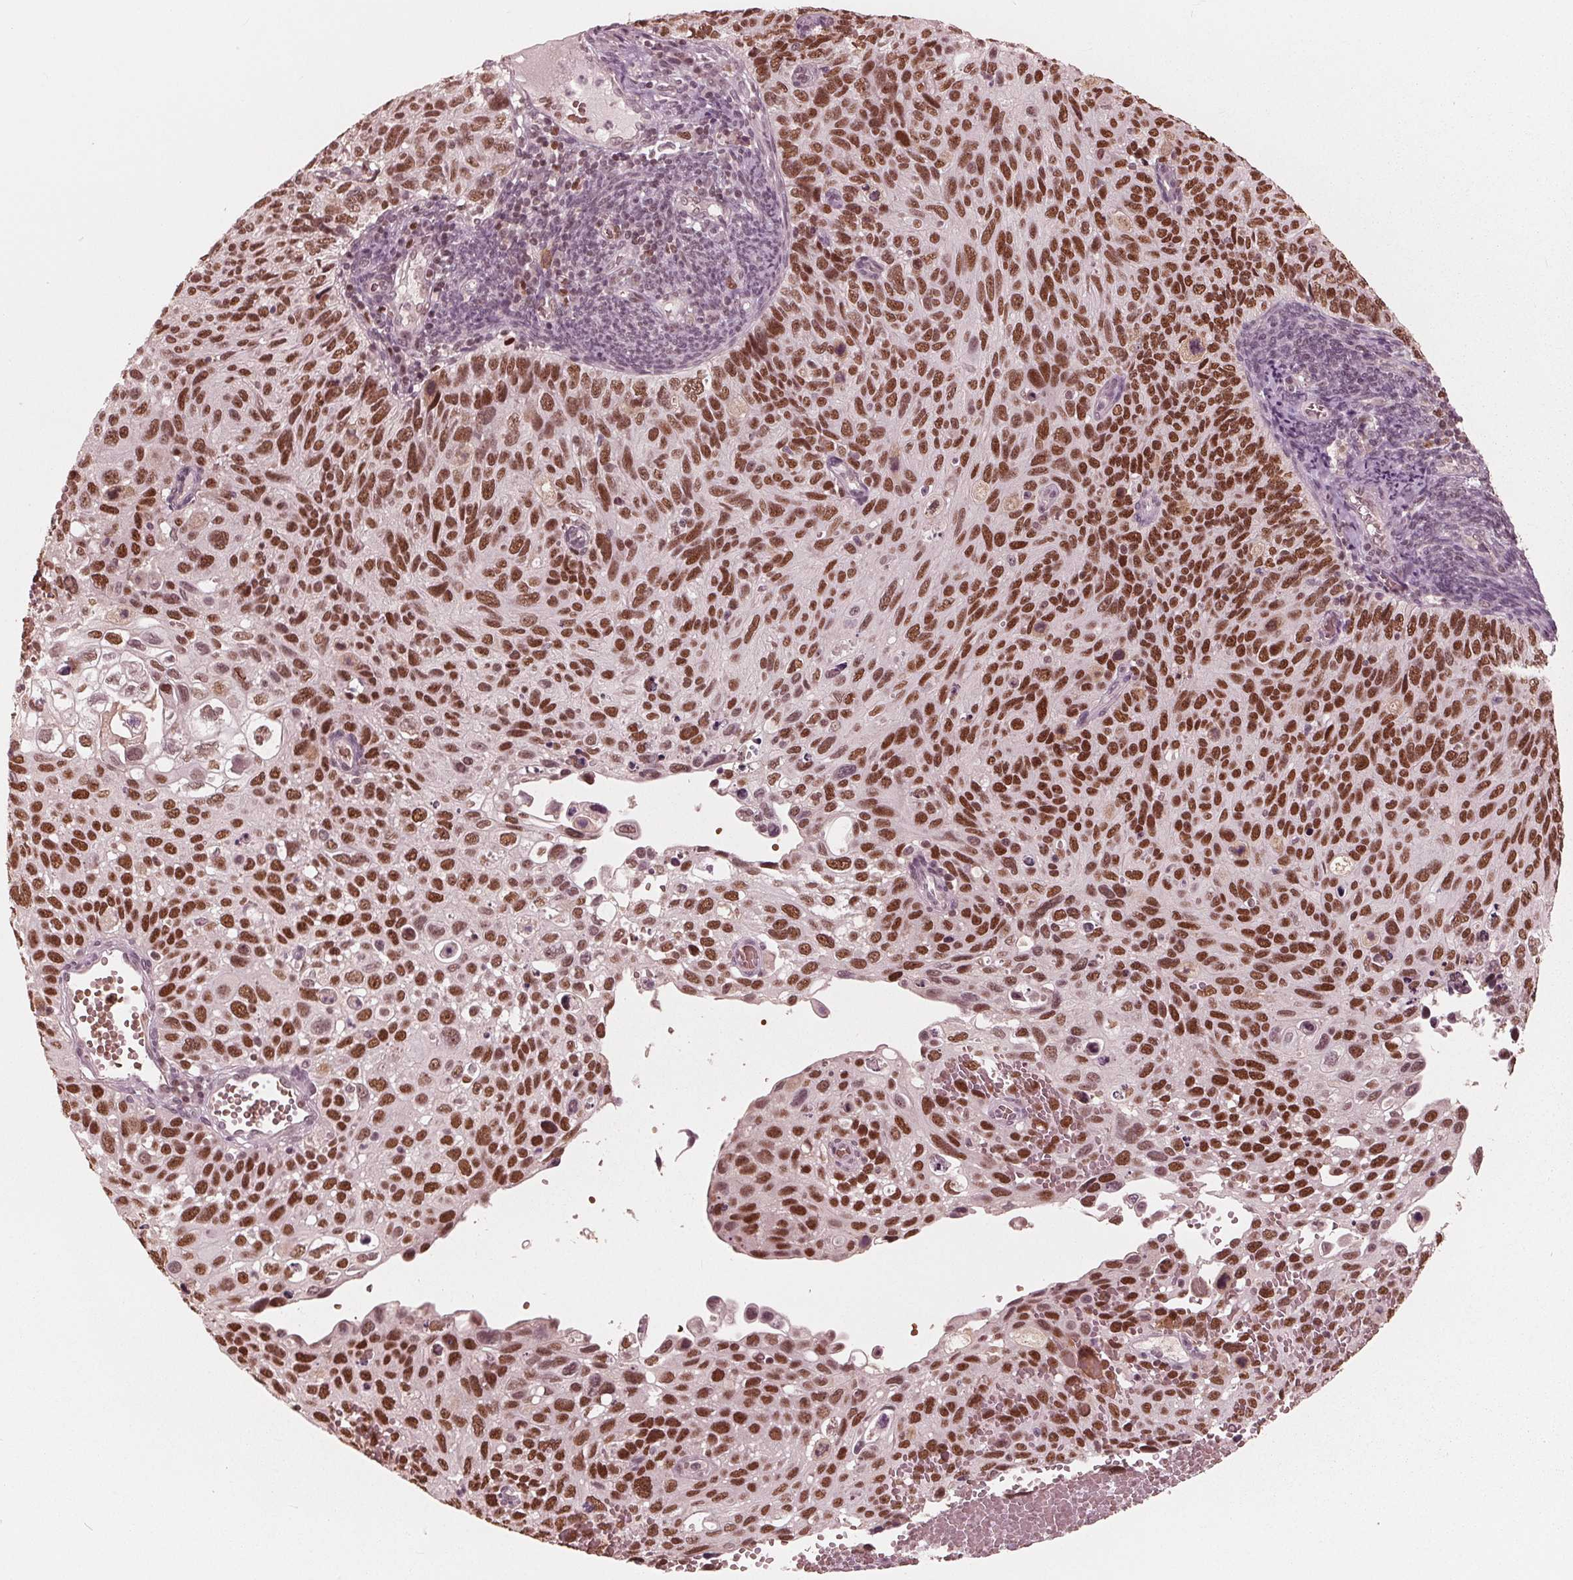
{"staining": {"intensity": "strong", "quantity": ">75%", "location": "nuclear"}, "tissue": "cervical cancer", "cell_type": "Tumor cells", "image_type": "cancer", "snomed": [{"axis": "morphology", "description": "Squamous cell carcinoma, NOS"}, {"axis": "topography", "description": "Cervix"}], "caption": "Cervical cancer stained for a protein reveals strong nuclear positivity in tumor cells. (brown staining indicates protein expression, while blue staining denotes nuclei).", "gene": "HIRIP3", "patient": {"sex": "female", "age": 70}}